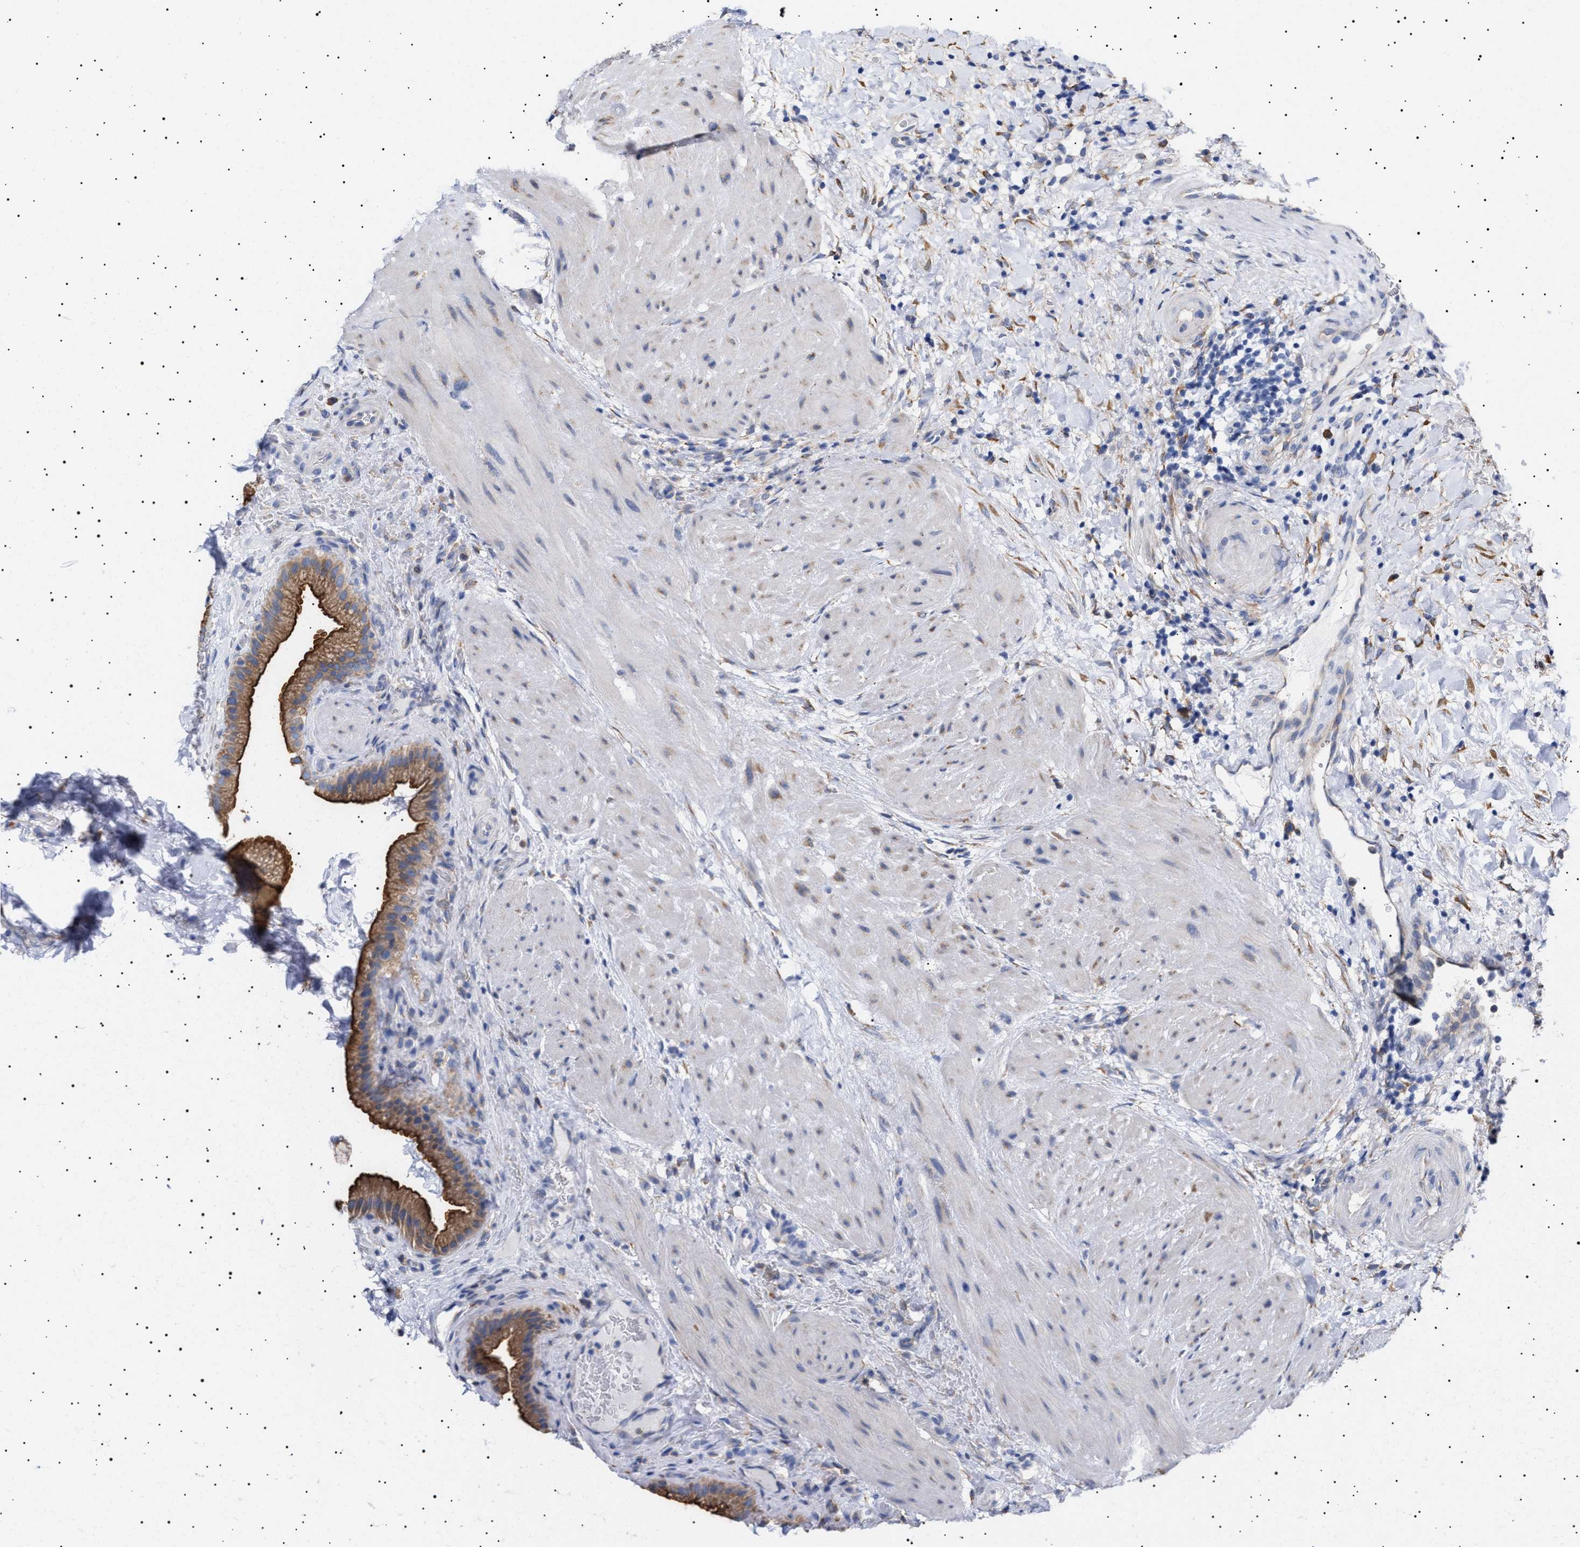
{"staining": {"intensity": "strong", "quantity": ">75%", "location": "cytoplasmic/membranous"}, "tissue": "gallbladder", "cell_type": "Glandular cells", "image_type": "normal", "snomed": [{"axis": "morphology", "description": "Normal tissue, NOS"}, {"axis": "topography", "description": "Gallbladder"}], "caption": "Strong cytoplasmic/membranous positivity for a protein is appreciated in approximately >75% of glandular cells of unremarkable gallbladder using immunohistochemistry.", "gene": "ERCC6L2", "patient": {"sex": "male", "age": 49}}